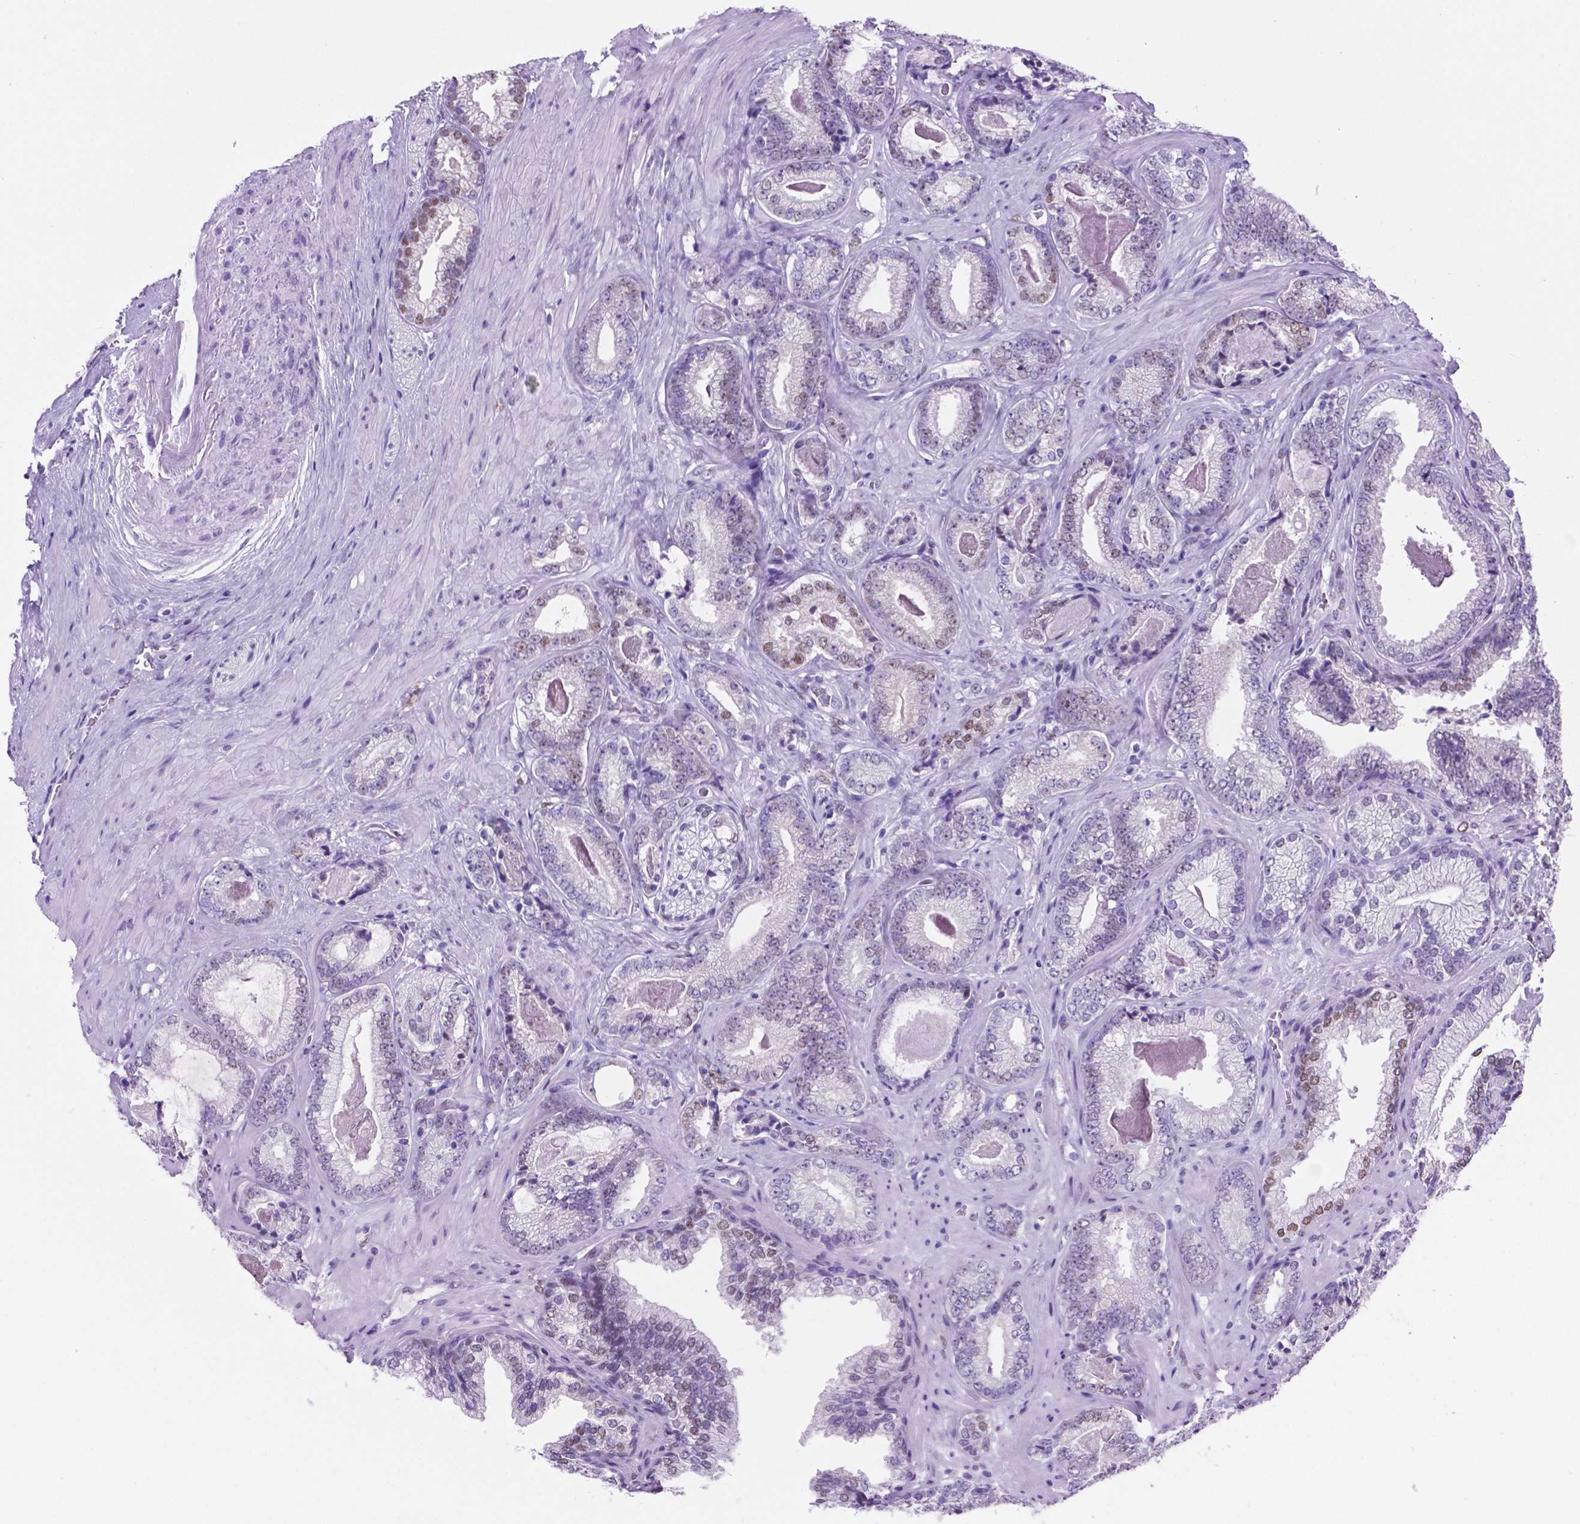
{"staining": {"intensity": "weak", "quantity": "<25%", "location": "nuclear"}, "tissue": "prostate cancer", "cell_type": "Tumor cells", "image_type": "cancer", "snomed": [{"axis": "morphology", "description": "Adenocarcinoma, Low grade"}, {"axis": "topography", "description": "Prostate"}], "caption": "Immunohistochemistry of human prostate cancer (adenocarcinoma (low-grade)) reveals no expression in tumor cells.", "gene": "TMEM210", "patient": {"sex": "male", "age": 61}}